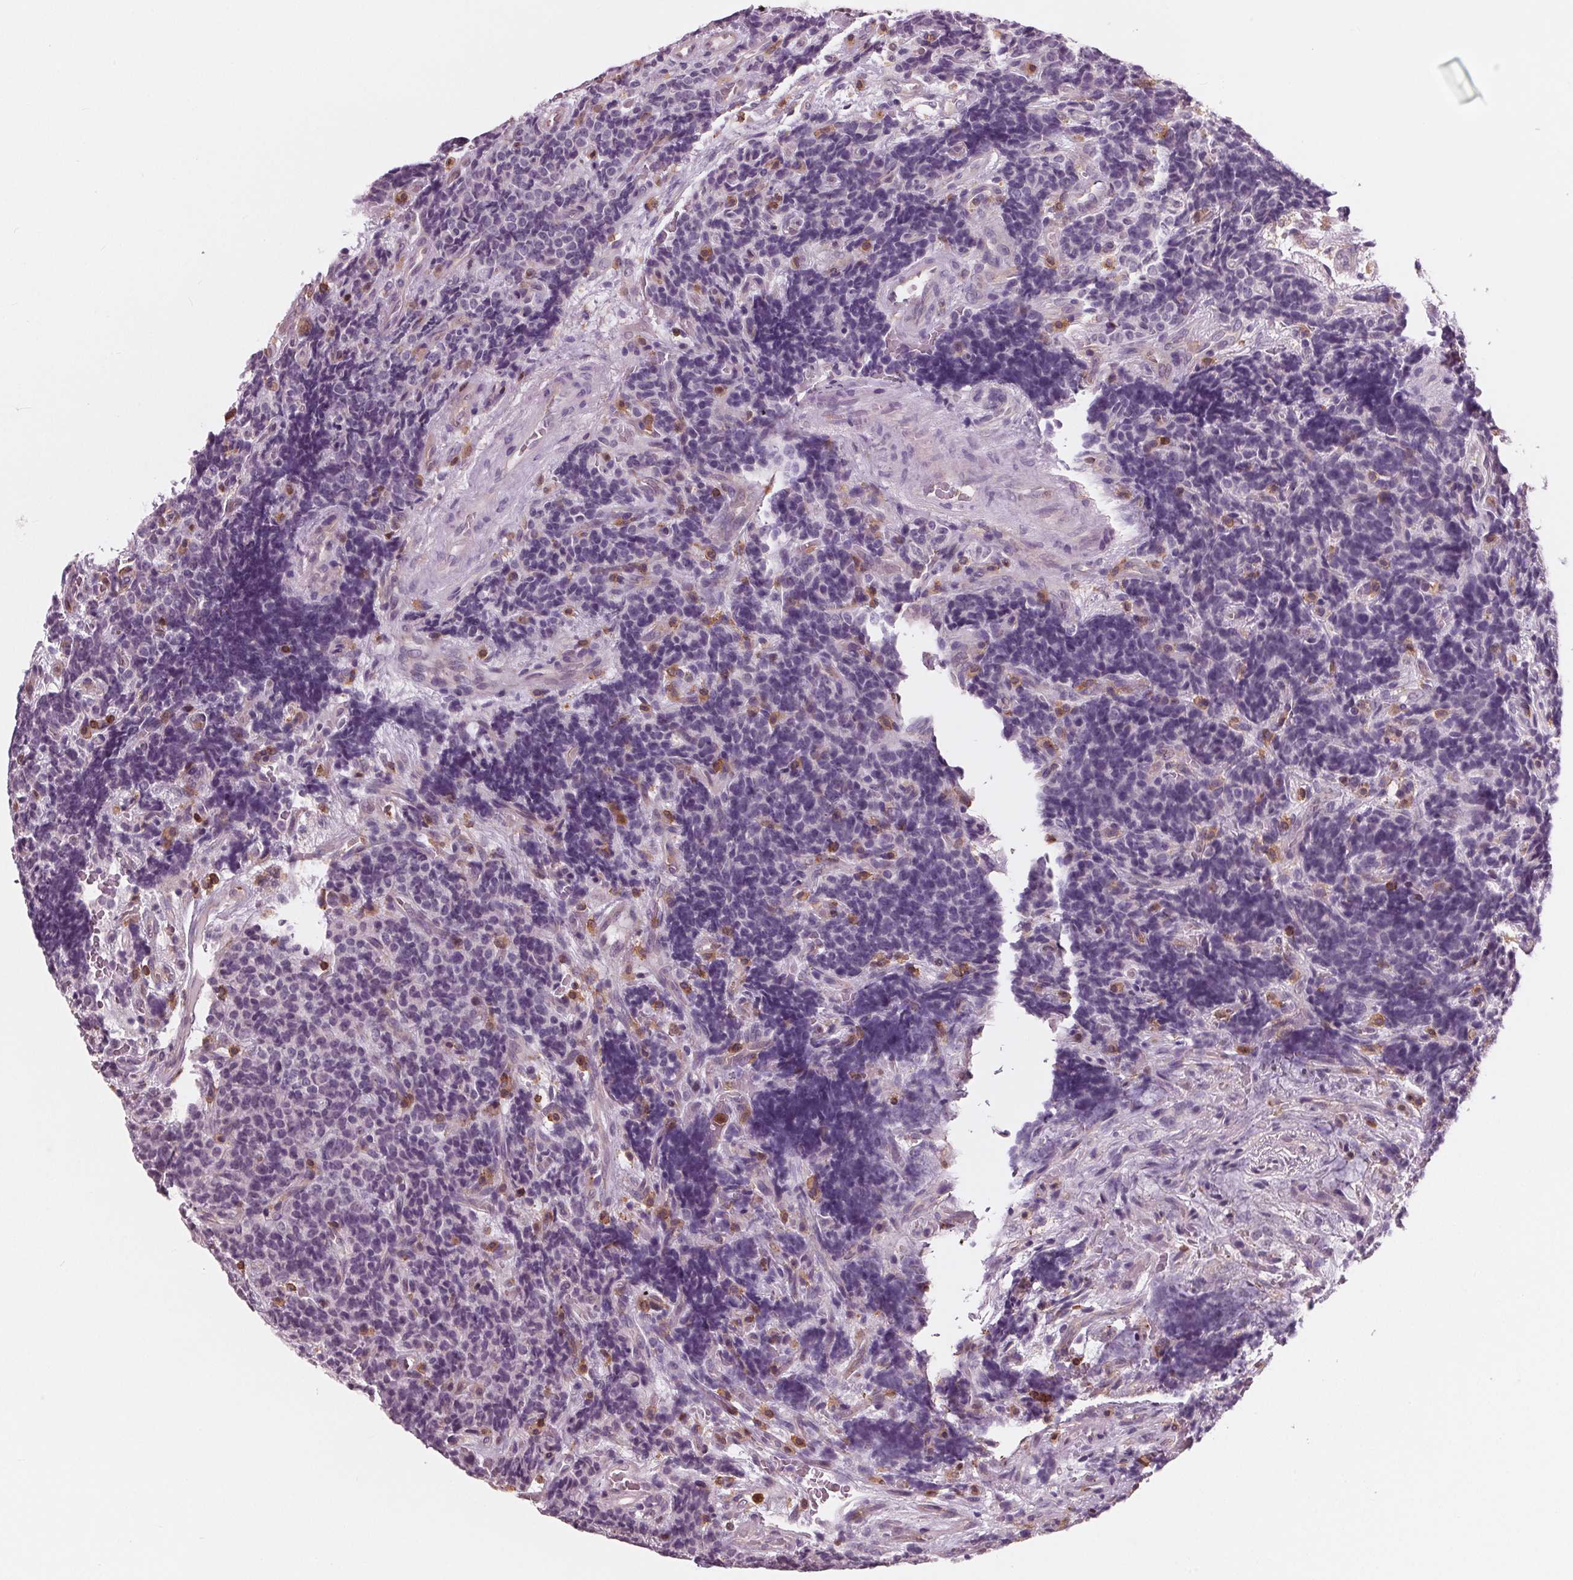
{"staining": {"intensity": "negative", "quantity": "none", "location": "none"}, "tissue": "carcinoid", "cell_type": "Tumor cells", "image_type": "cancer", "snomed": [{"axis": "morphology", "description": "Carcinoid, malignant, NOS"}, {"axis": "topography", "description": "Pancreas"}], "caption": "Tumor cells show no significant protein expression in malignant carcinoid.", "gene": "ARHGAP25", "patient": {"sex": "male", "age": 36}}